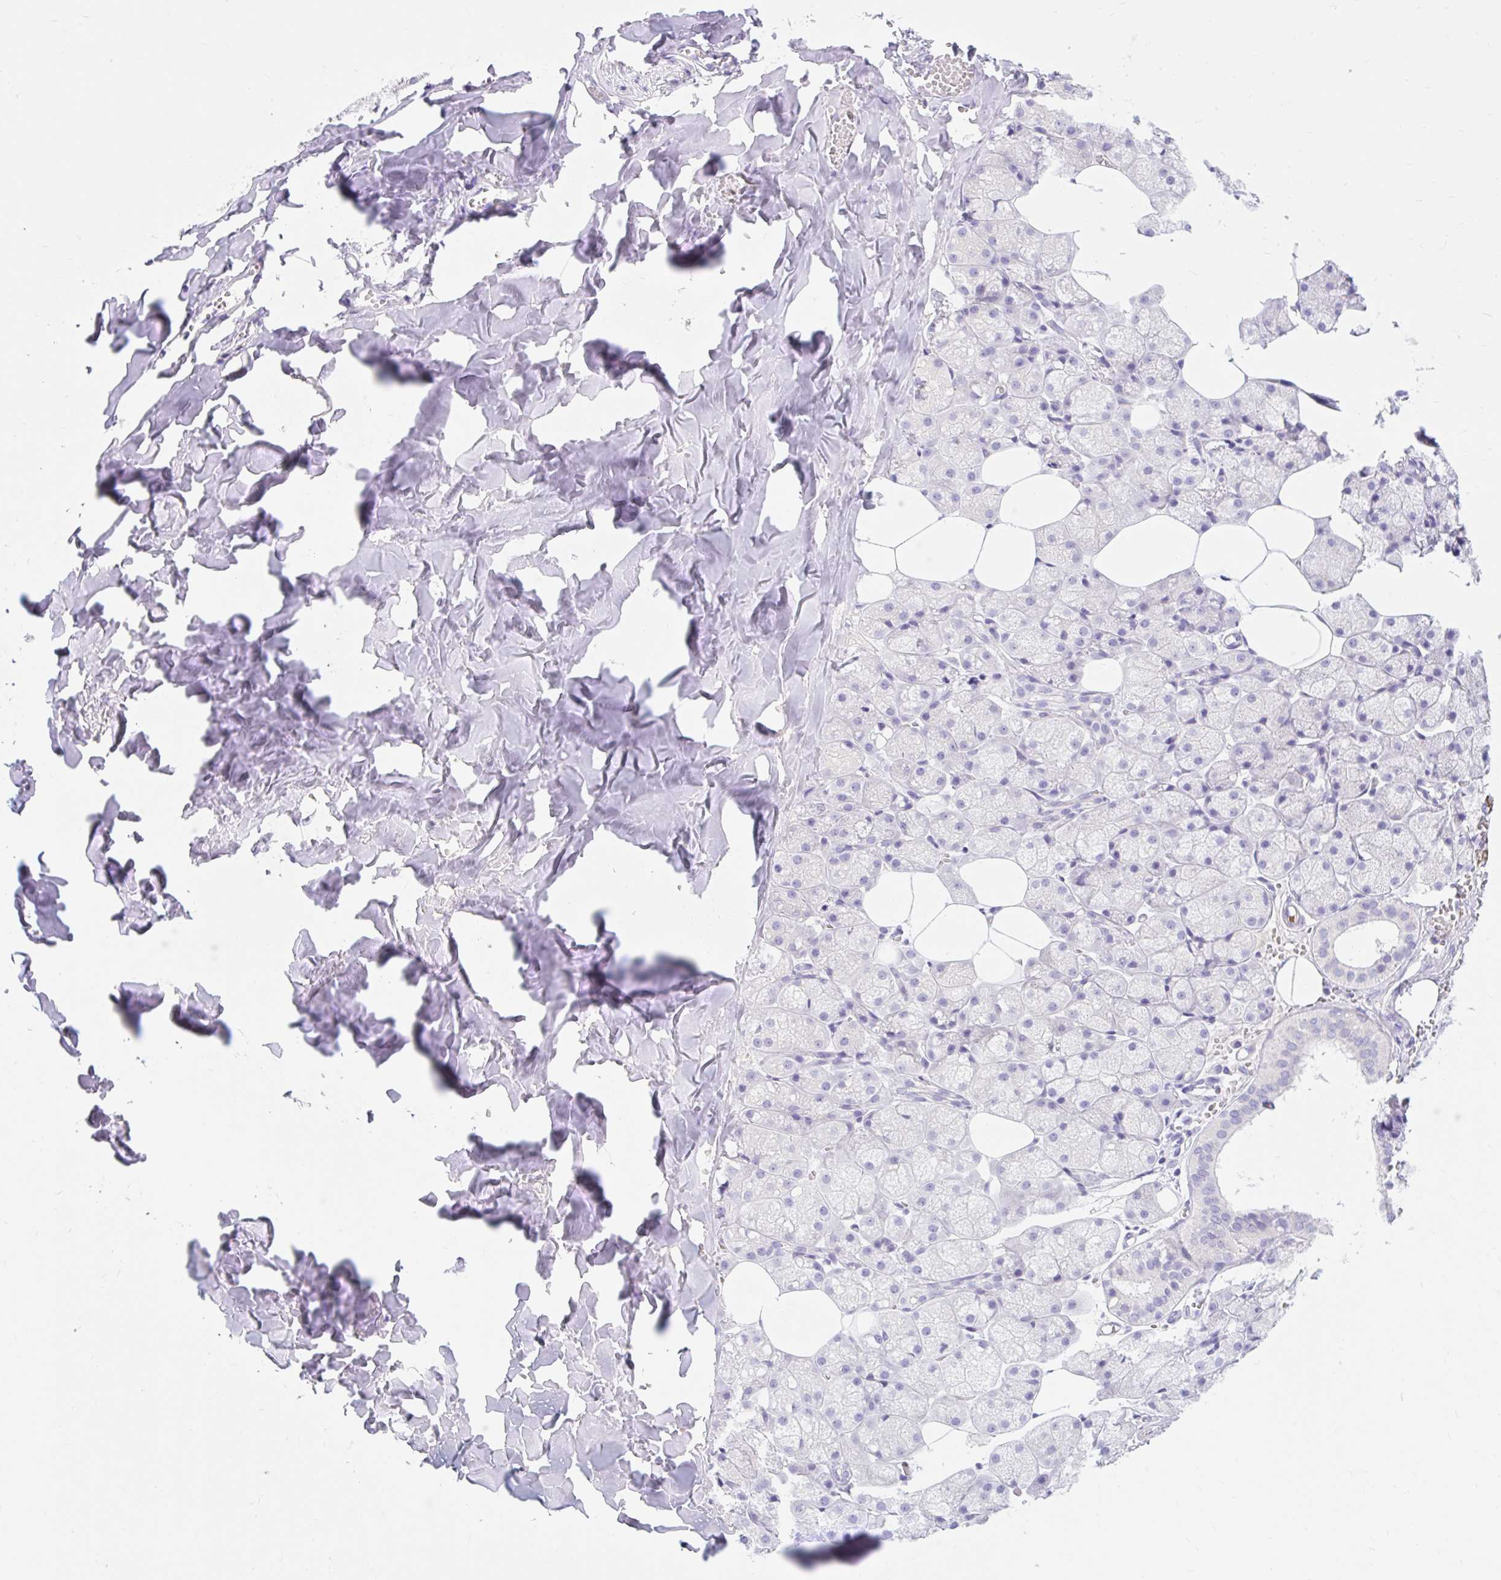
{"staining": {"intensity": "negative", "quantity": "none", "location": "none"}, "tissue": "salivary gland", "cell_type": "Glandular cells", "image_type": "normal", "snomed": [{"axis": "morphology", "description": "Normal tissue, NOS"}, {"axis": "topography", "description": "Salivary gland"}, {"axis": "topography", "description": "Peripheral nerve tissue"}], "caption": "High magnification brightfield microscopy of normal salivary gland stained with DAB (brown) and counterstained with hematoxylin (blue): glandular cells show no significant positivity.", "gene": "SLC28A1", "patient": {"sex": "male", "age": 38}}